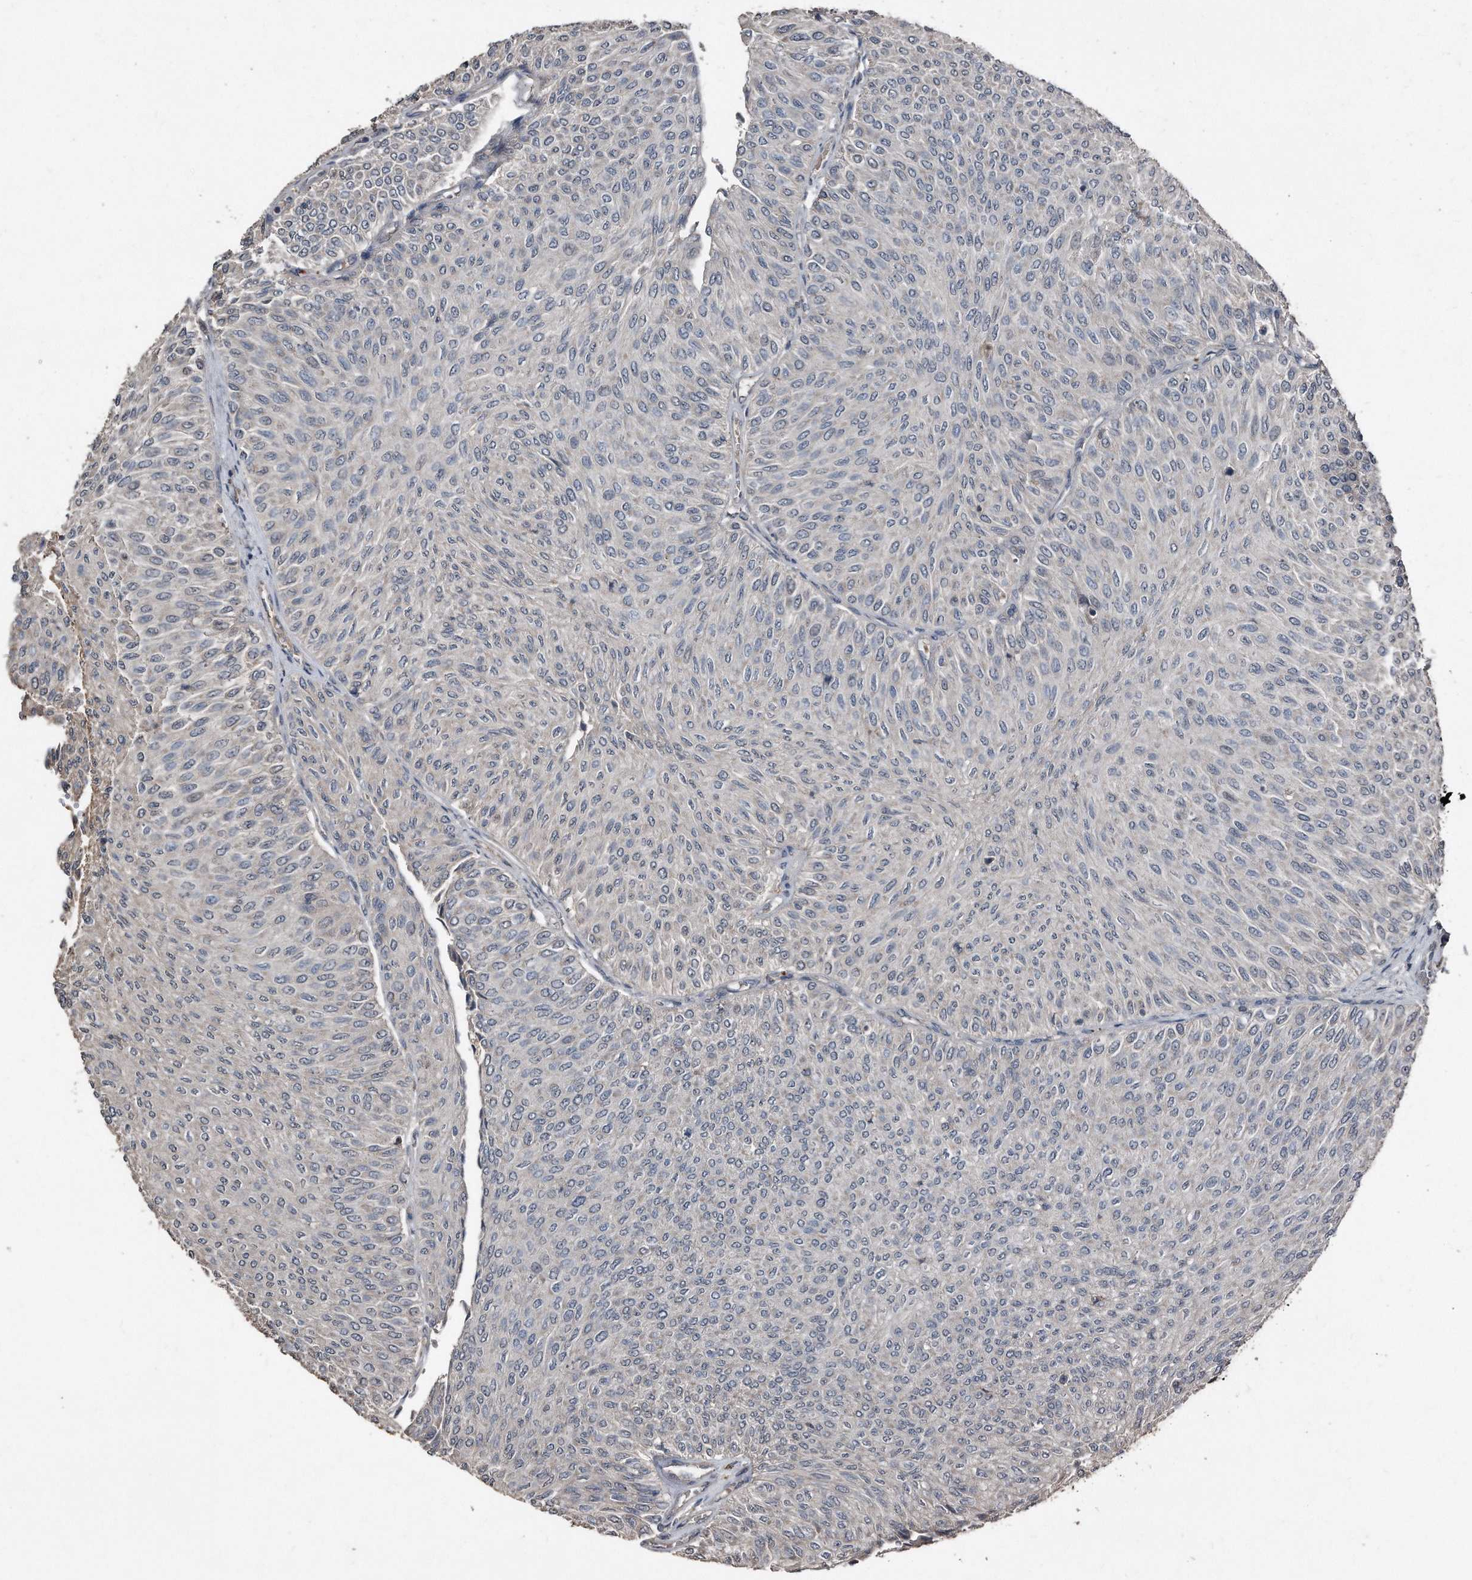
{"staining": {"intensity": "negative", "quantity": "none", "location": "none"}, "tissue": "urothelial cancer", "cell_type": "Tumor cells", "image_type": "cancer", "snomed": [{"axis": "morphology", "description": "Urothelial carcinoma, Low grade"}, {"axis": "topography", "description": "Urinary bladder"}], "caption": "Urothelial carcinoma (low-grade) was stained to show a protein in brown. There is no significant staining in tumor cells. (Stains: DAB (3,3'-diaminobenzidine) immunohistochemistry with hematoxylin counter stain, Microscopy: brightfield microscopy at high magnification).", "gene": "ANKRD10", "patient": {"sex": "male", "age": 78}}